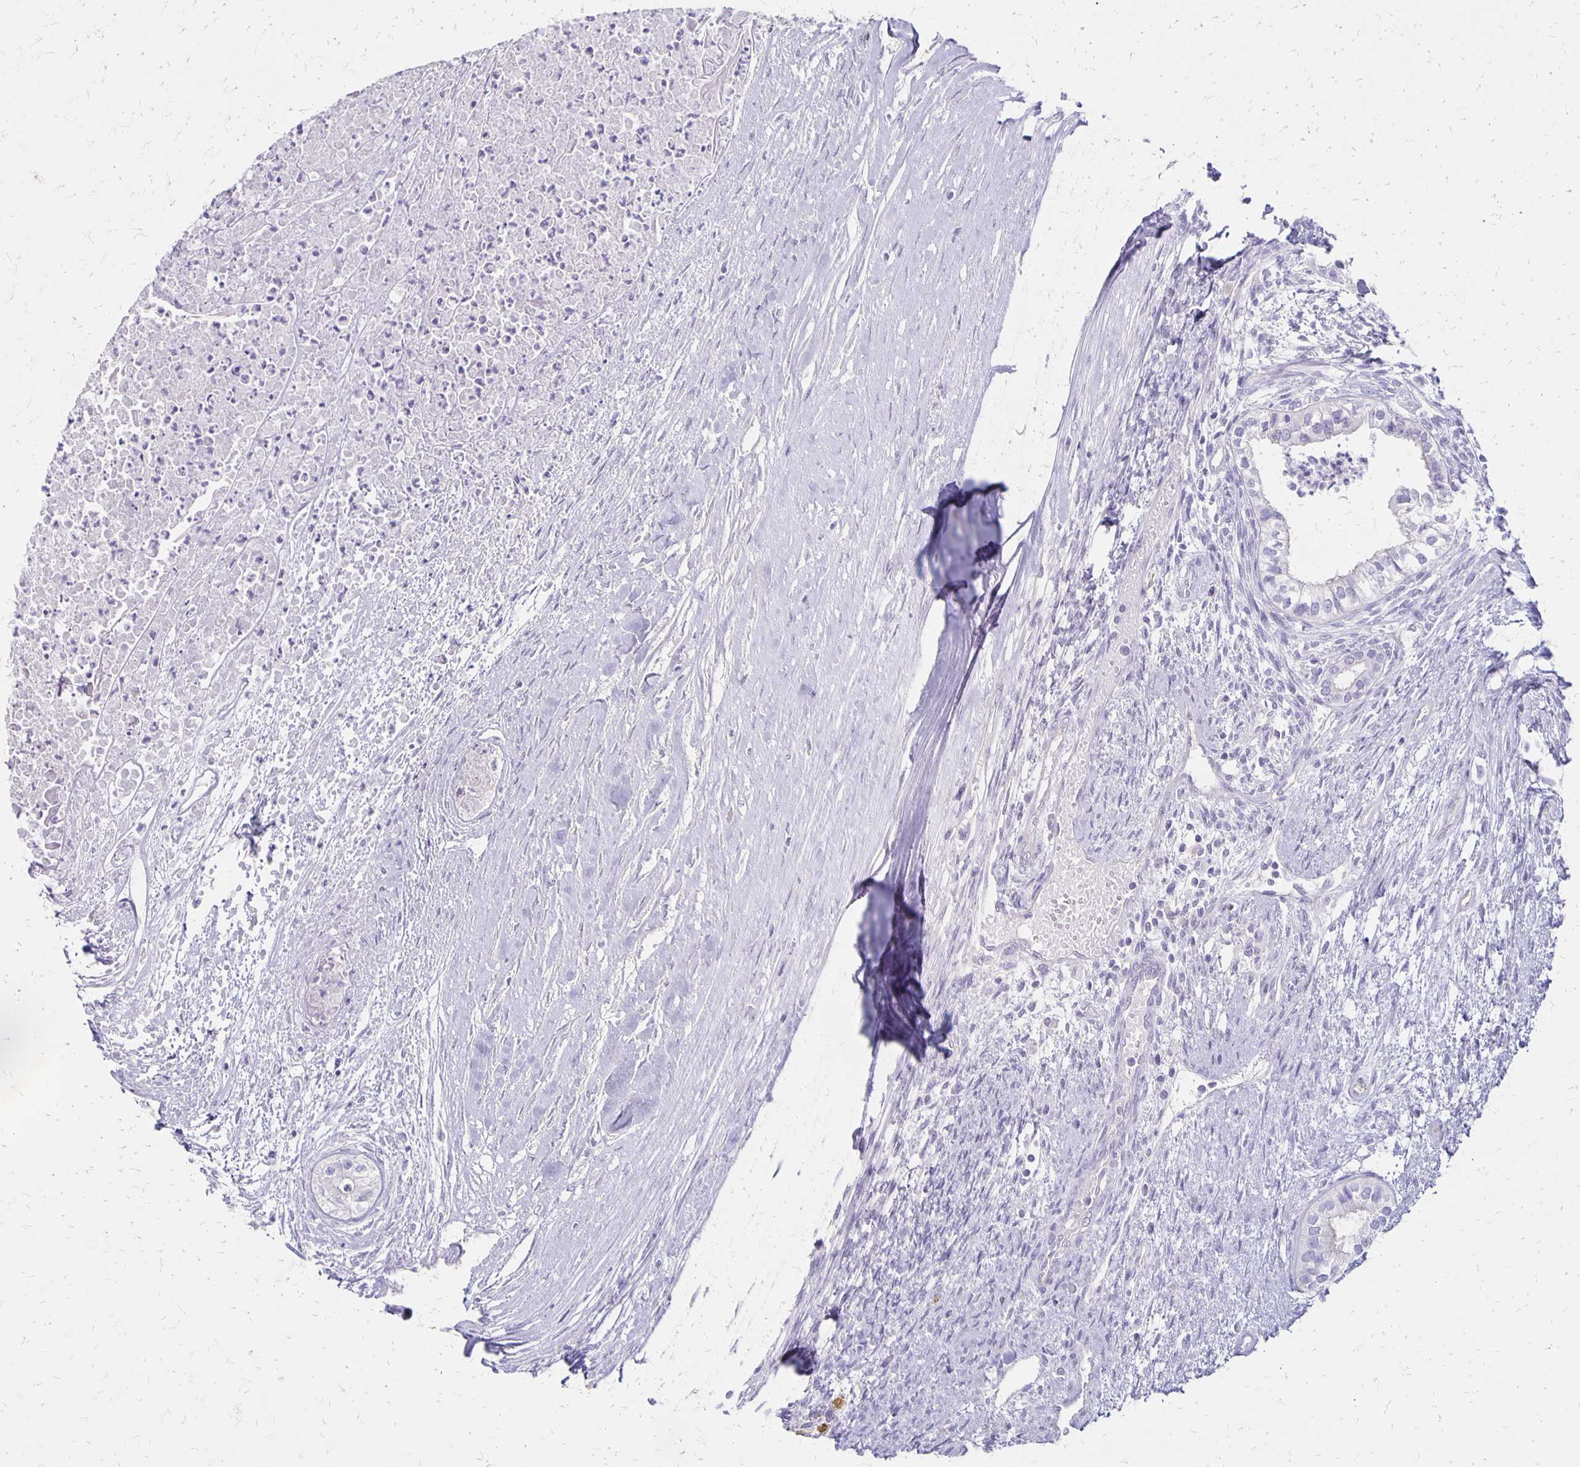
{"staining": {"intensity": "negative", "quantity": "none", "location": "none"}, "tissue": "testis cancer", "cell_type": "Tumor cells", "image_type": "cancer", "snomed": [{"axis": "morphology", "description": "Carcinoma, Embryonal, NOS"}, {"axis": "topography", "description": "Testis"}], "caption": "Immunohistochemistry (IHC) histopathology image of neoplastic tissue: human testis embryonal carcinoma stained with DAB (3,3'-diaminobenzidine) demonstrates no significant protein expression in tumor cells.", "gene": "HOMER1", "patient": {"sex": "male", "age": 37}}